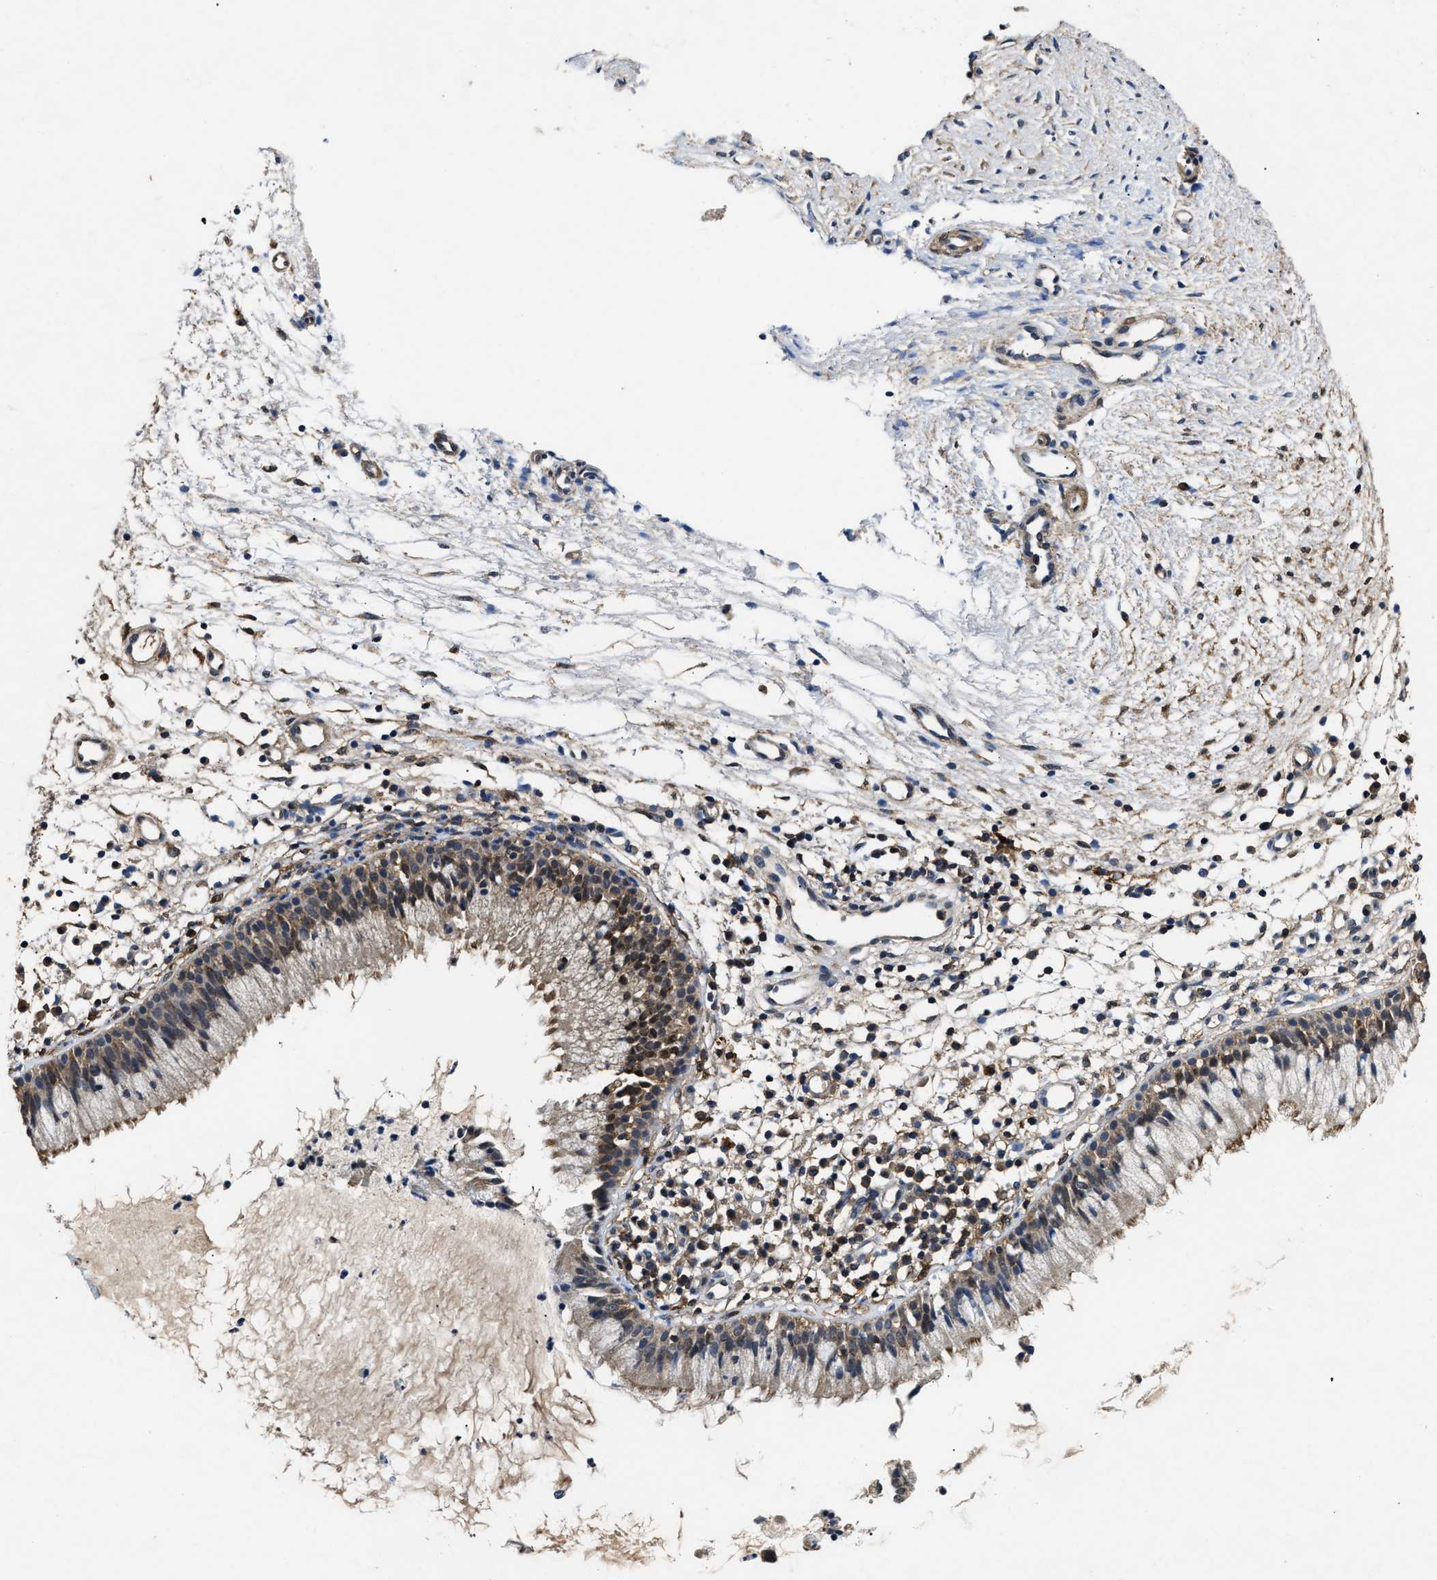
{"staining": {"intensity": "weak", "quantity": ">75%", "location": "cytoplasmic/membranous"}, "tissue": "nasopharynx", "cell_type": "Respiratory epithelial cells", "image_type": "normal", "snomed": [{"axis": "morphology", "description": "Normal tissue, NOS"}, {"axis": "topography", "description": "Nasopharynx"}], "caption": "Respiratory epithelial cells show weak cytoplasmic/membranous positivity in approximately >75% of cells in benign nasopharynx.", "gene": "ACAT2", "patient": {"sex": "male", "age": 21}}